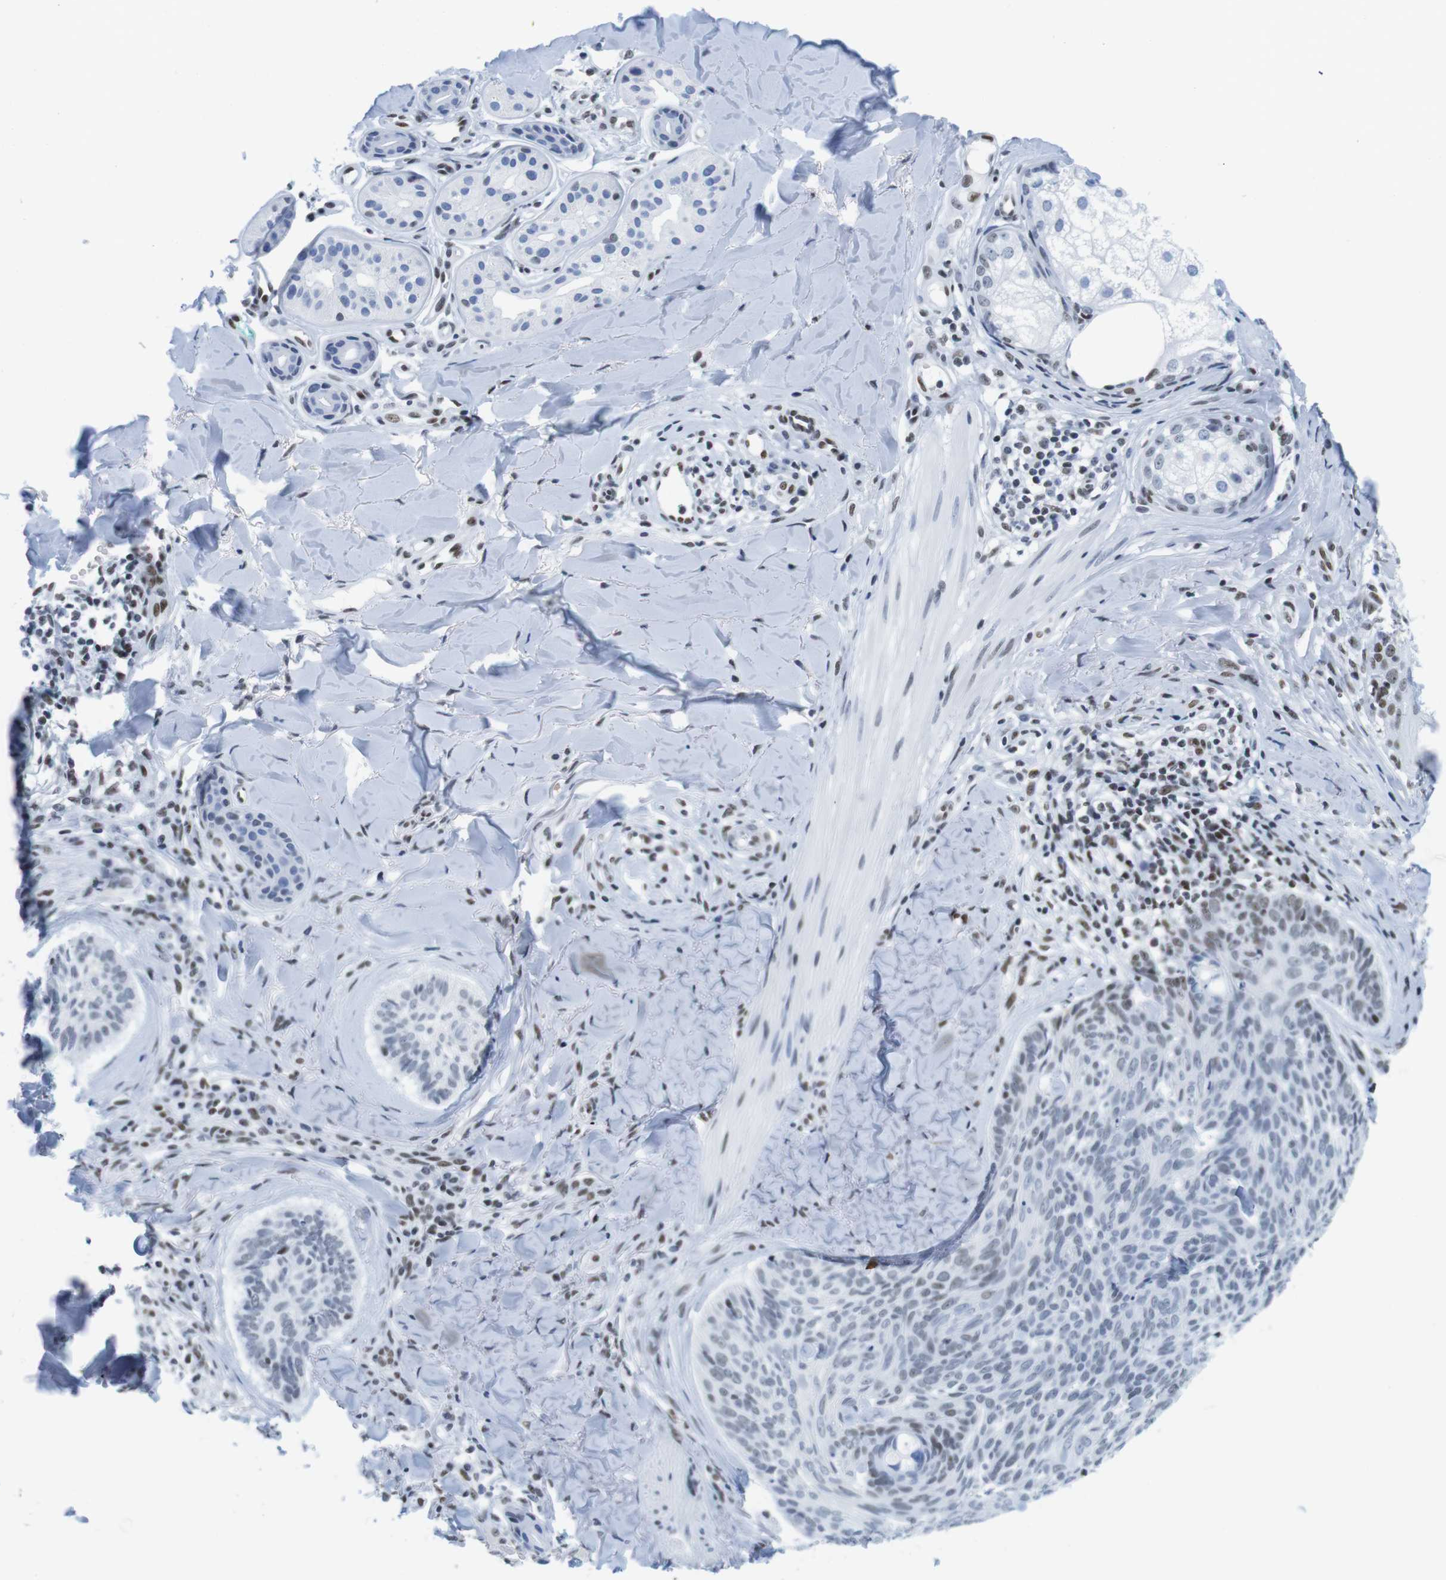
{"staining": {"intensity": "weak", "quantity": "<25%", "location": "nuclear"}, "tissue": "skin cancer", "cell_type": "Tumor cells", "image_type": "cancer", "snomed": [{"axis": "morphology", "description": "Basal cell carcinoma"}, {"axis": "topography", "description": "Skin"}], "caption": "DAB immunohistochemical staining of human skin basal cell carcinoma demonstrates no significant positivity in tumor cells.", "gene": "IFI16", "patient": {"sex": "male", "age": 43}}